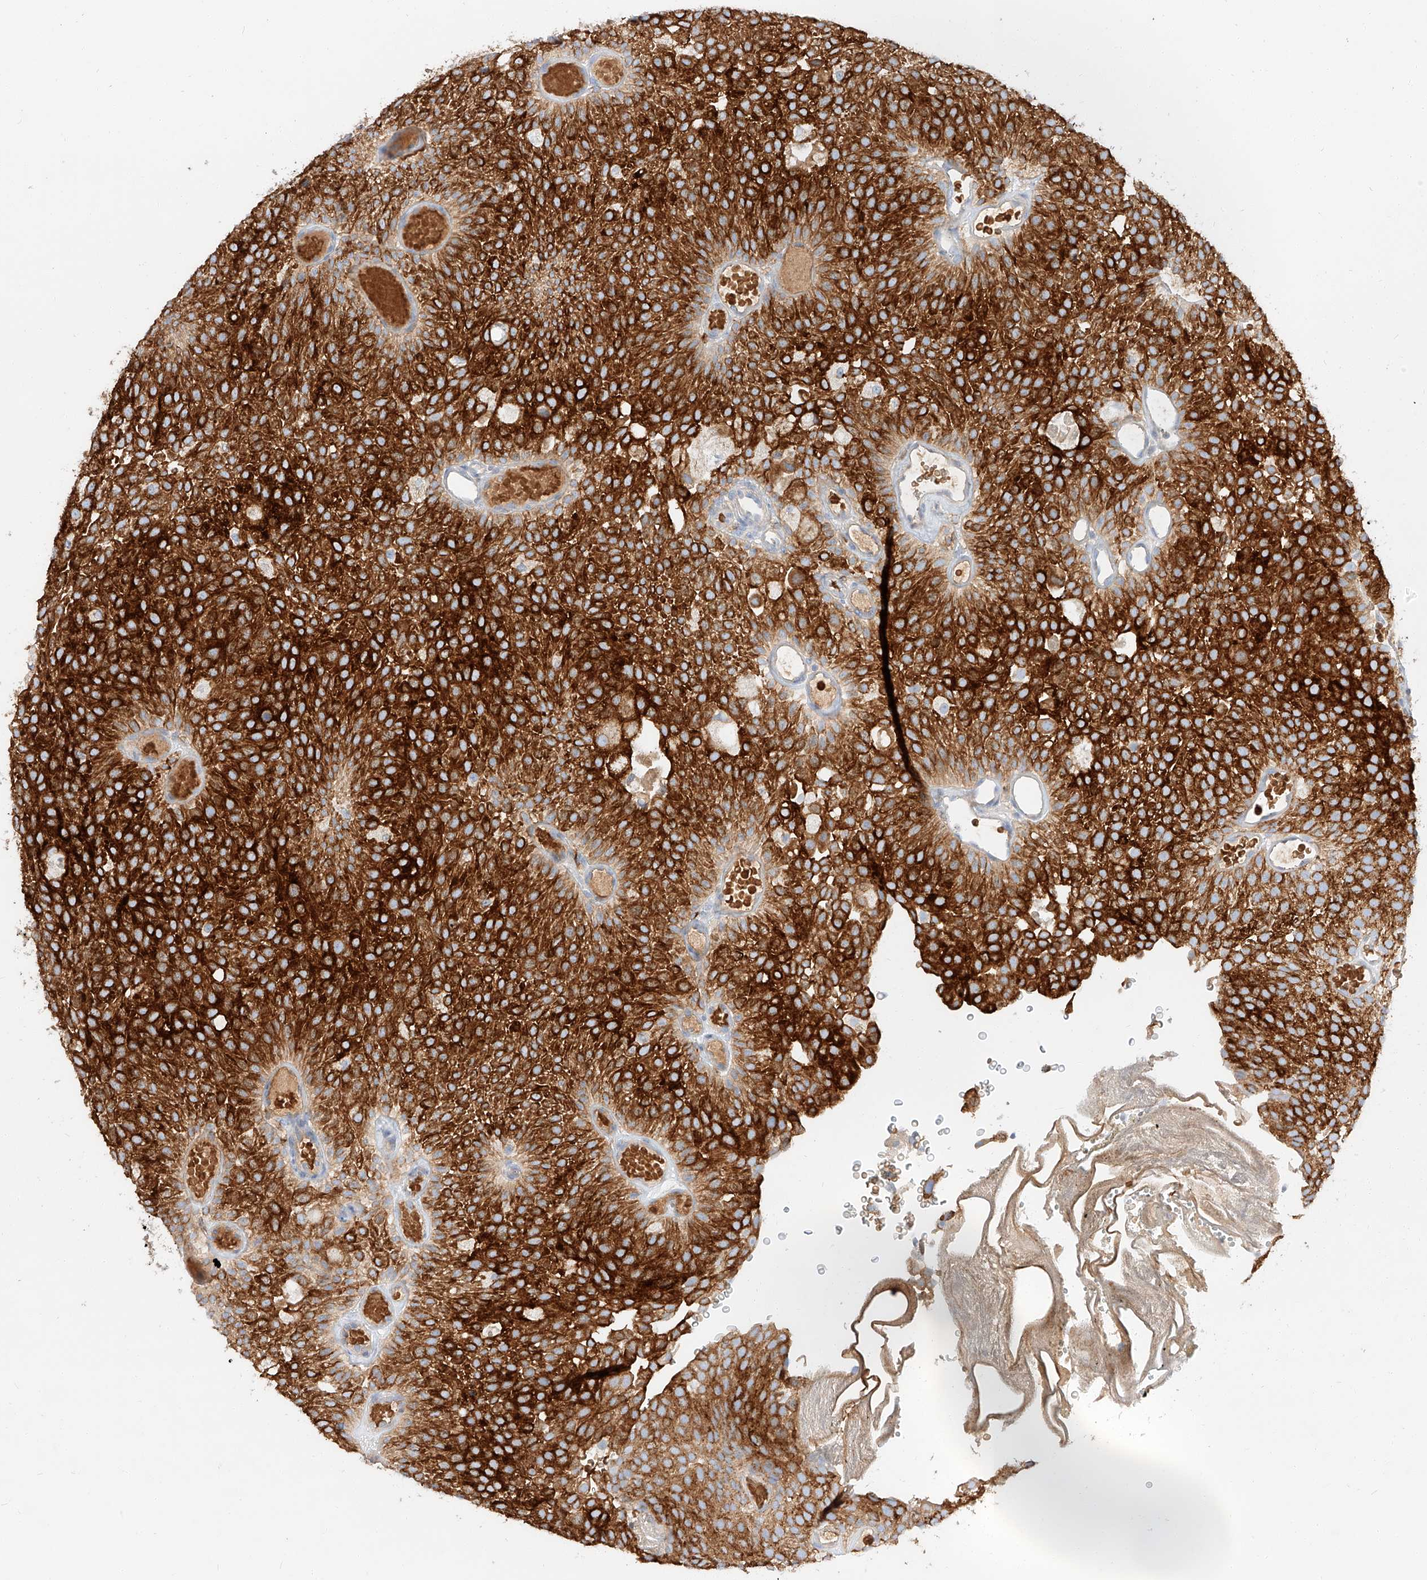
{"staining": {"intensity": "strong", "quantity": ">75%", "location": "cytoplasmic/membranous"}, "tissue": "urothelial cancer", "cell_type": "Tumor cells", "image_type": "cancer", "snomed": [{"axis": "morphology", "description": "Urothelial carcinoma, Low grade"}, {"axis": "topography", "description": "Urinary bladder"}], "caption": "Human urothelial cancer stained with a protein marker demonstrates strong staining in tumor cells.", "gene": "MAP7", "patient": {"sex": "male", "age": 78}}